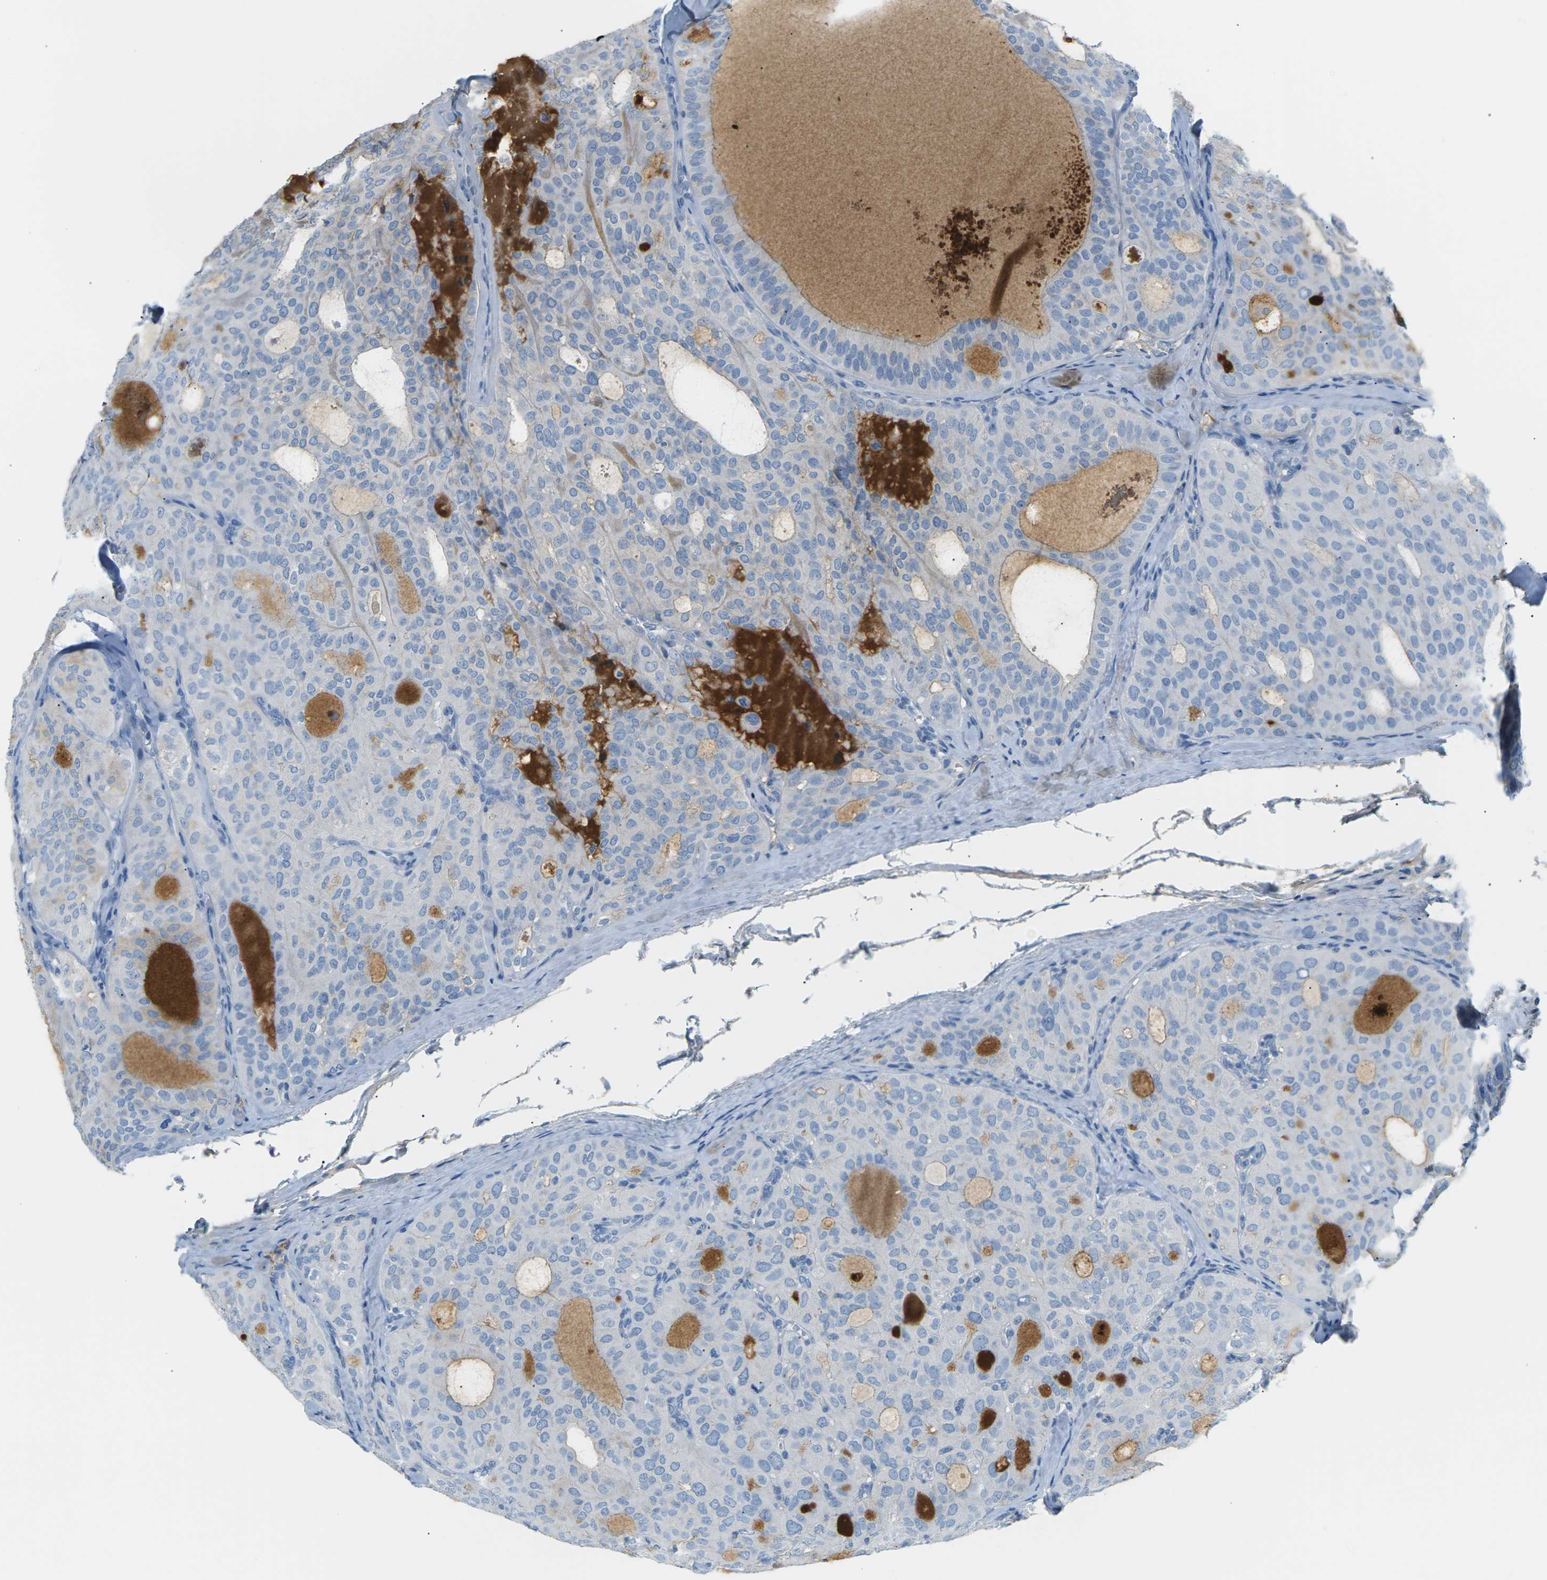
{"staining": {"intensity": "negative", "quantity": "none", "location": "none"}, "tissue": "thyroid cancer", "cell_type": "Tumor cells", "image_type": "cancer", "snomed": [{"axis": "morphology", "description": "Follicular adenoma carcinoma, NOS"}, {"axis": "topography", "description": "Thyroid gland"}], "caption": "Immunohistochemical staining of human thyroid cancer shows no significant staining in tumor cells. The staining was performed using DAB to visualize the protein expression in brown, while the nuclei were stained in blue with hematoxylin (Magnification: 20x).", "gene": "CFI", "patient": {"sex": "male", "age": 75}}